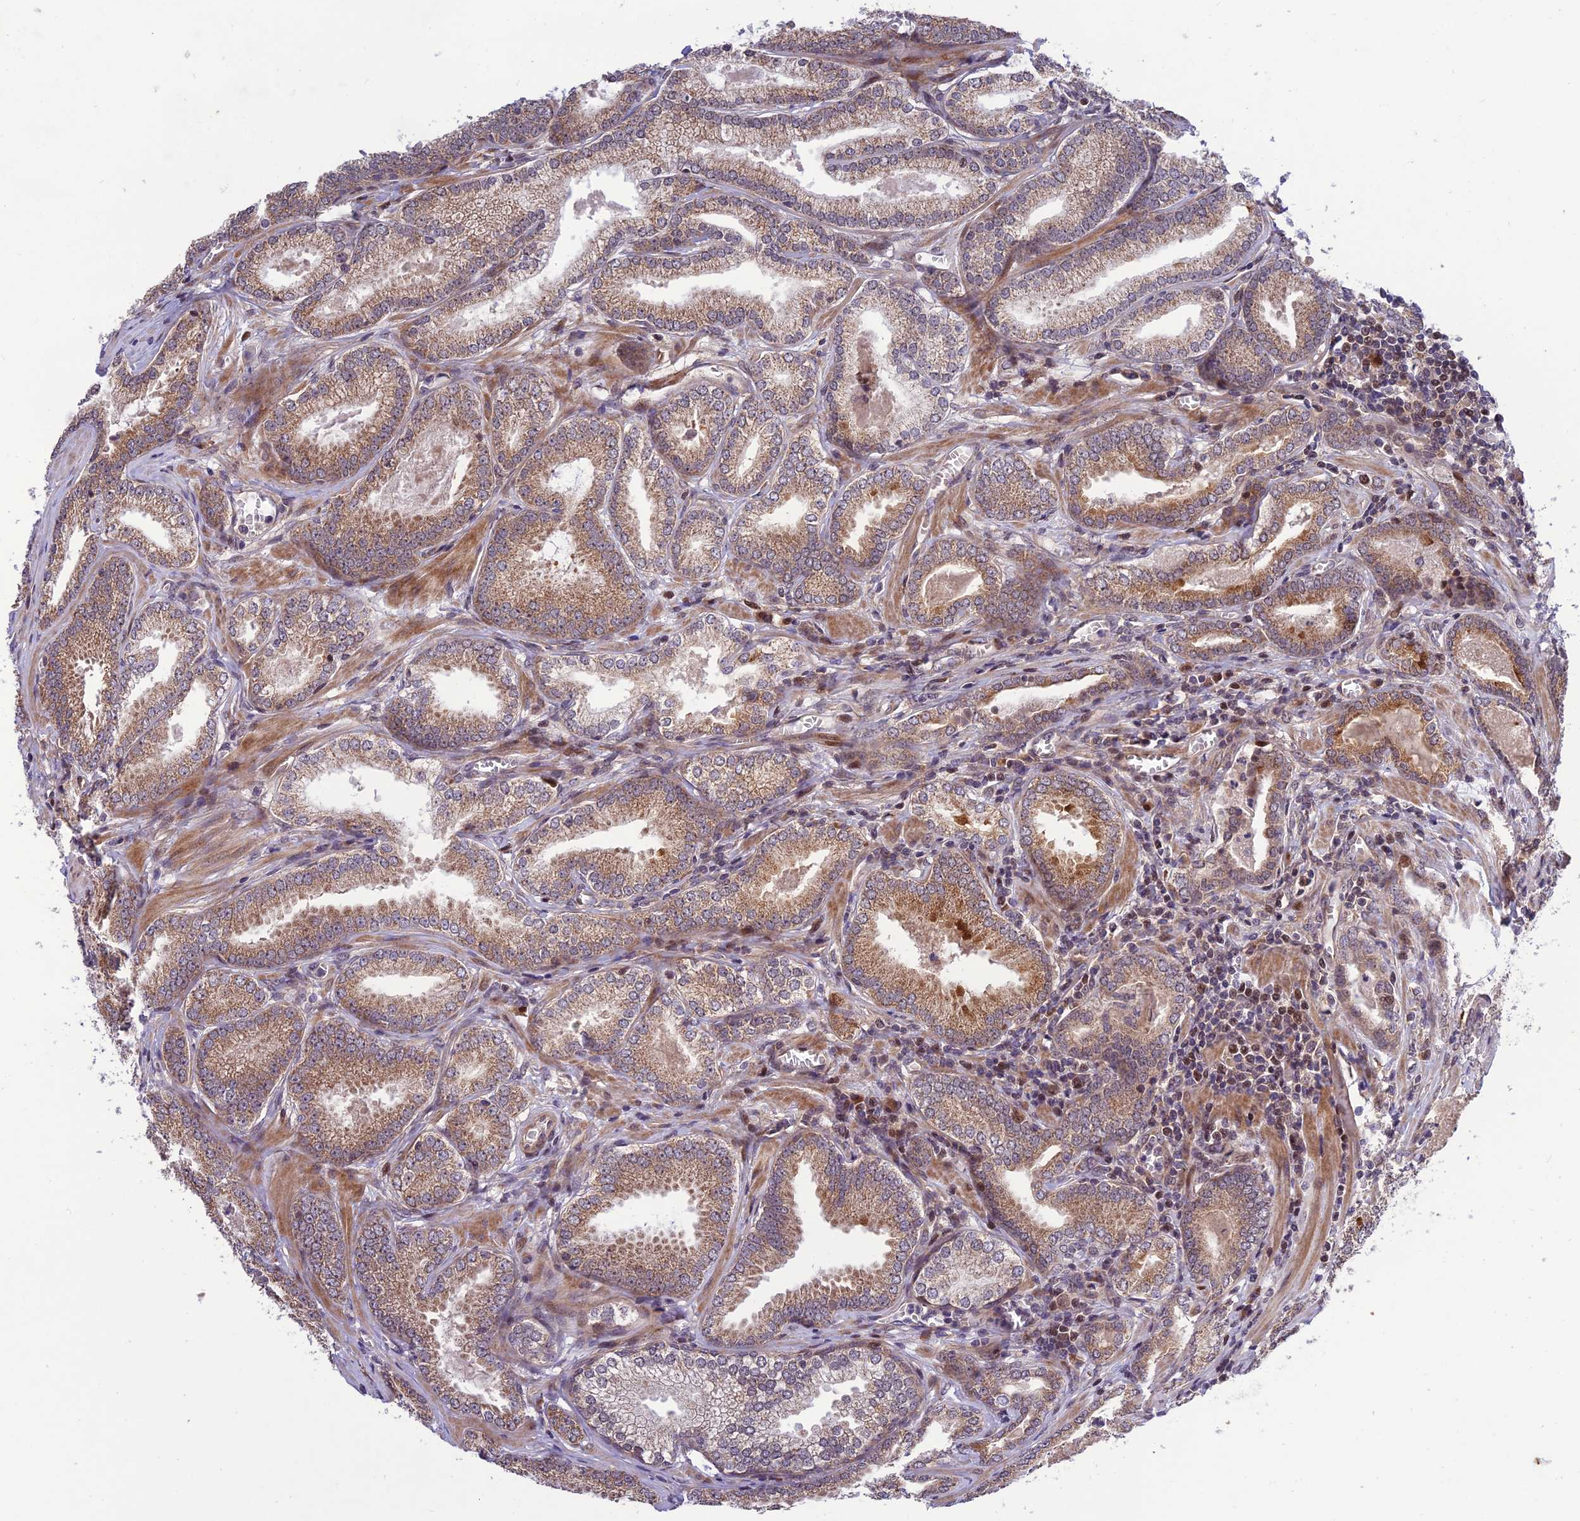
{"staining": {"intensity": "moderate", "quantity": ">75%", "location": "cytoplasmic/membranous"}, "tissue": "prostate cancer", "cell_type": "Tumor cells", "image_type": "cancer", "snomed": [{"axis": "morphology", "description": "Adenocarcinoma, Low grade"}, {"axis": "topography", "description": "Prostate"}], "caption": "There is medium levels of moderate cytoplasmic/membranous expression in tumor cells of prostate cancer, as demonstrated by immunohistochemical staining (brown color).", "gene": "PLEKHG2", "patient": {"sex": "male", "age": 60}}